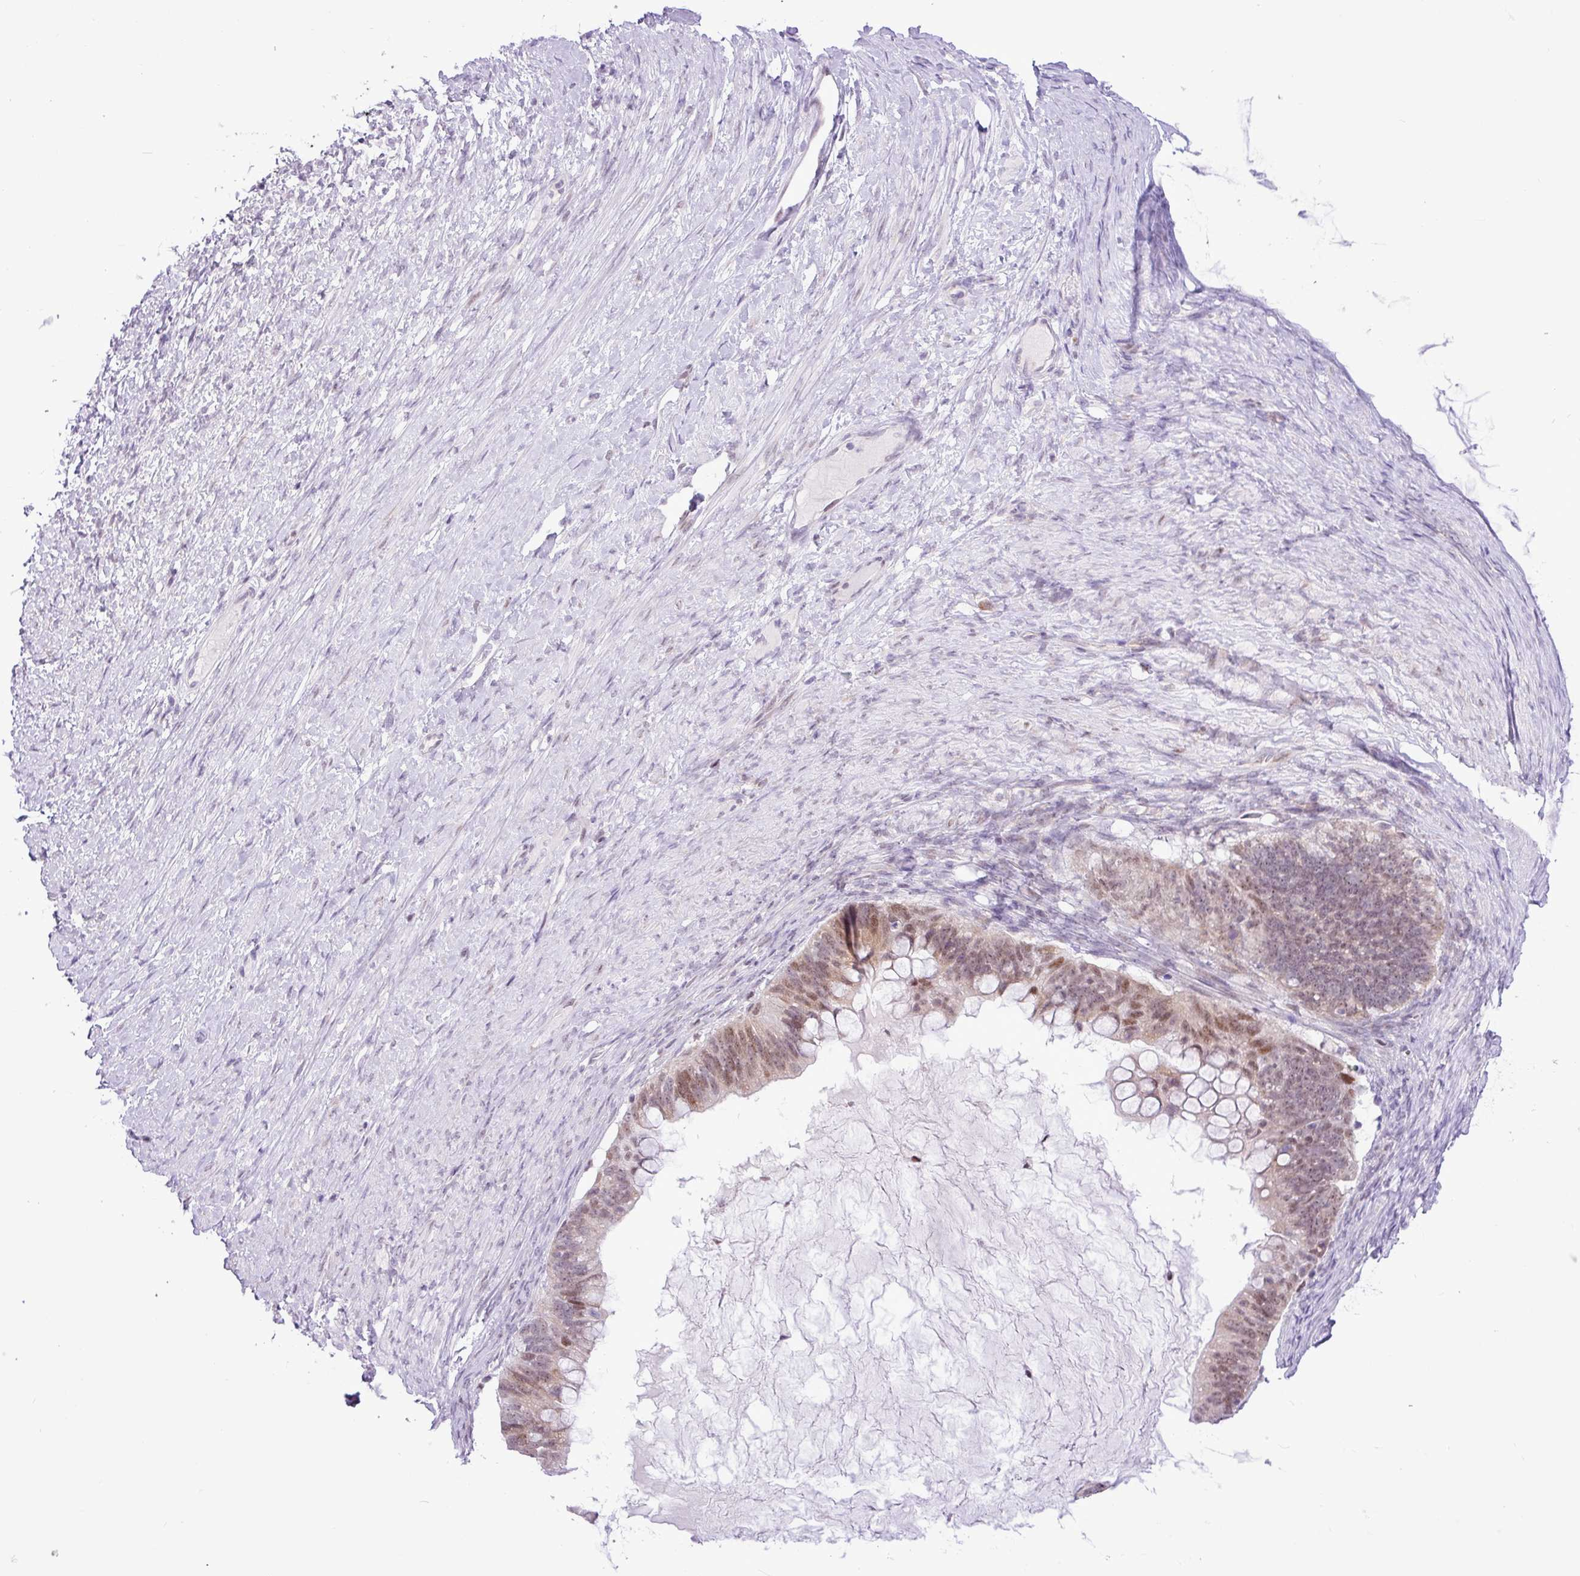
{"staining": {"intensity": "moderate", "quantity": "25%-75%", "location": "nuclear"}, "tissue": "ovarian cancer", "cell_type": "Tumor cells", "image_type": "cancer", "snomed": [{"axis": "morphology", "description": "Cystadenocarcinoma, mucinous, NOS"}, {"axis": "topography", "description": "Ovary"}], "caption": "Tumor cells show medium levels of moderate nuclear positivity in about 25%-75% of cells in ovarian cancer (mucinous cystadenocarcinoma).", "gene": "ELOA2", "patient": {"sex": "female", "age": 61}}